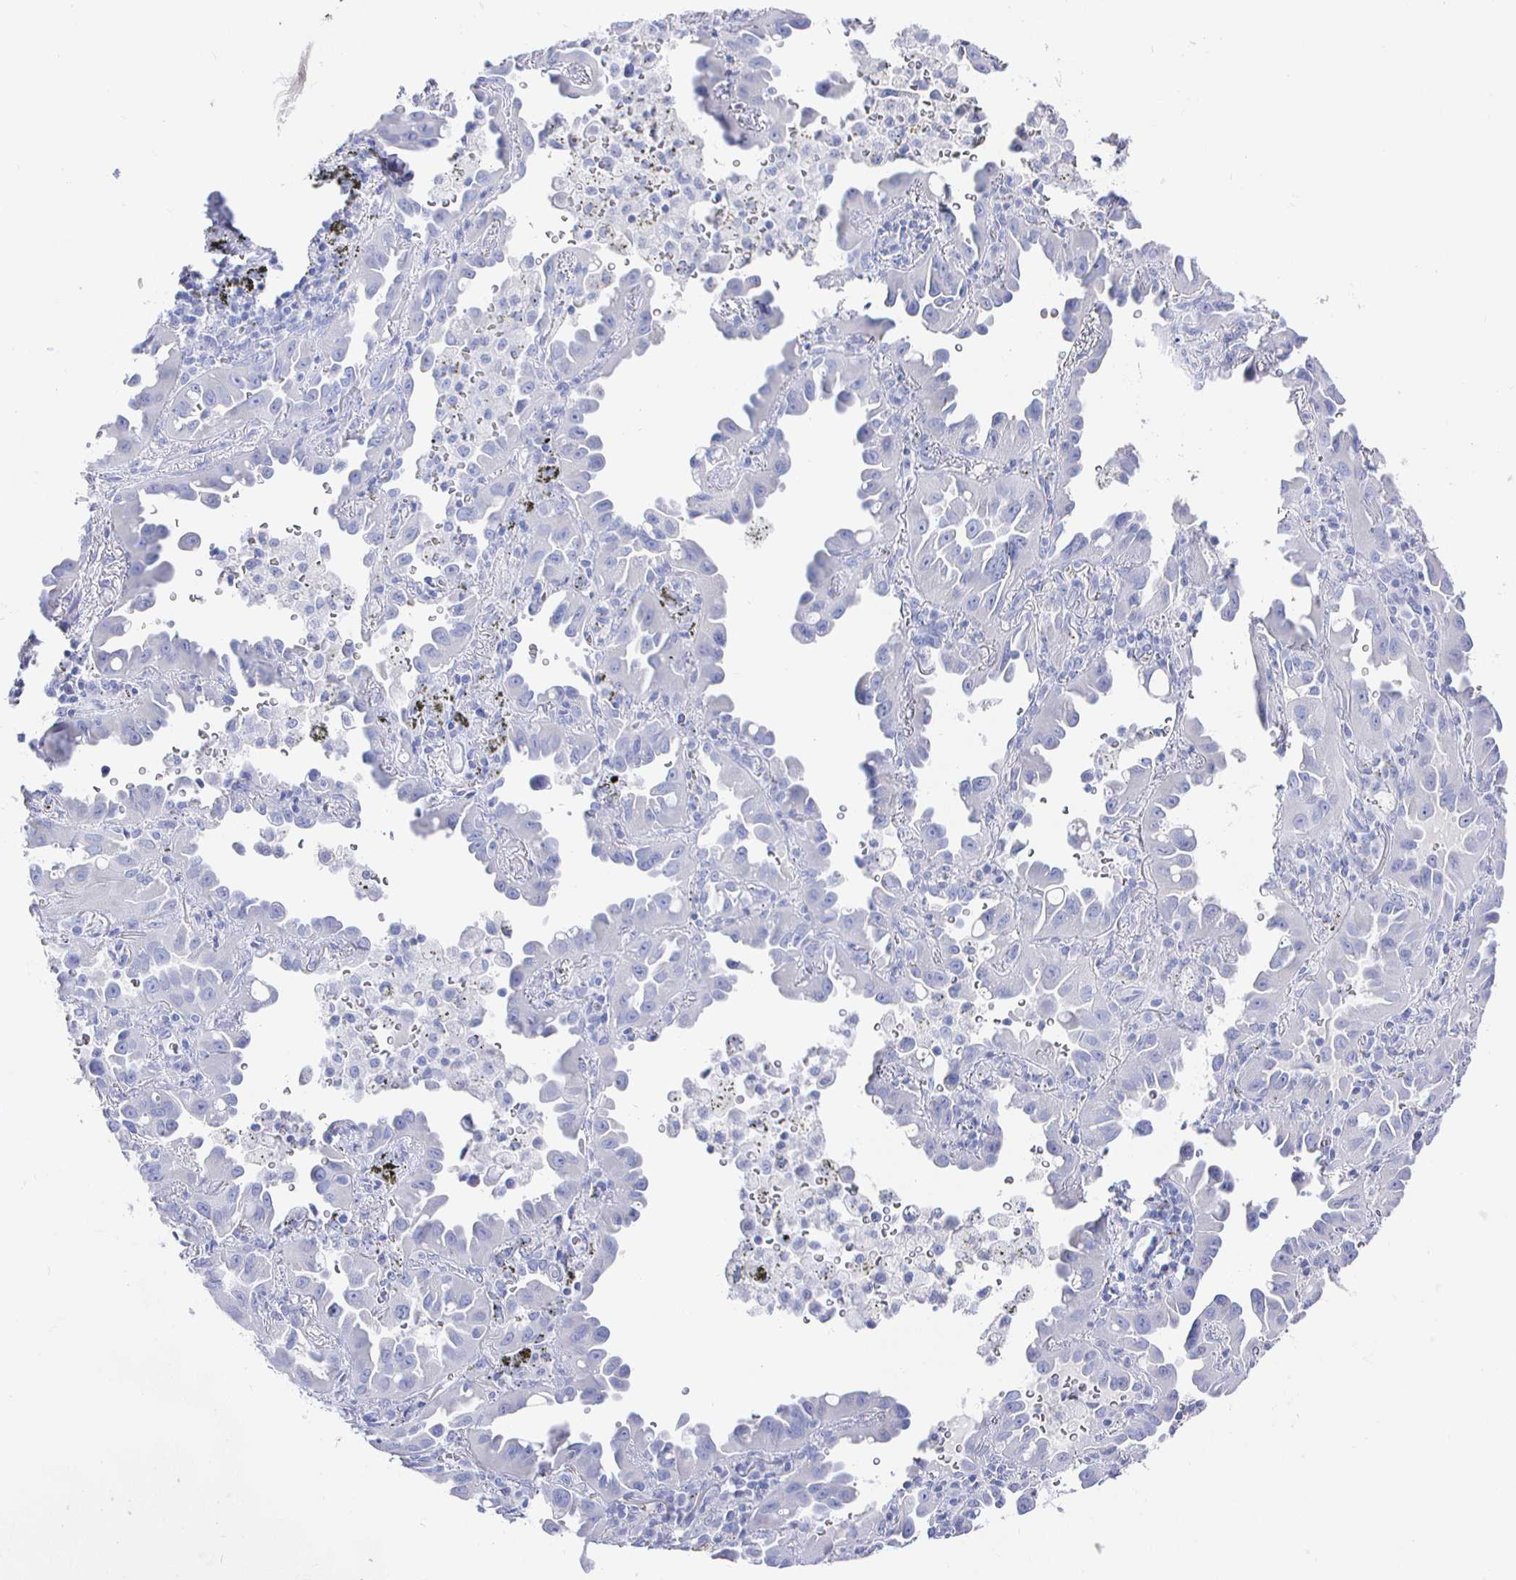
{"staining": {"intensity": "negative", "quantity": "none", "location": "none"}, "tissue": "lung cancer", "cell_type": "Tumor cells", "image_type": "cancer", "snomed": [{"axis": "morphology", "description": "Adenocarcinoma, NOS"}, {"axis": "topography", "description": "Lung"}], "caption": "The immunohistochemistry image has no significant positivity in tumor cells of adenocarcinoma (lung) tissue.", "gene": "CLCA1", "patient": {"sex": "male", "age": 68}}